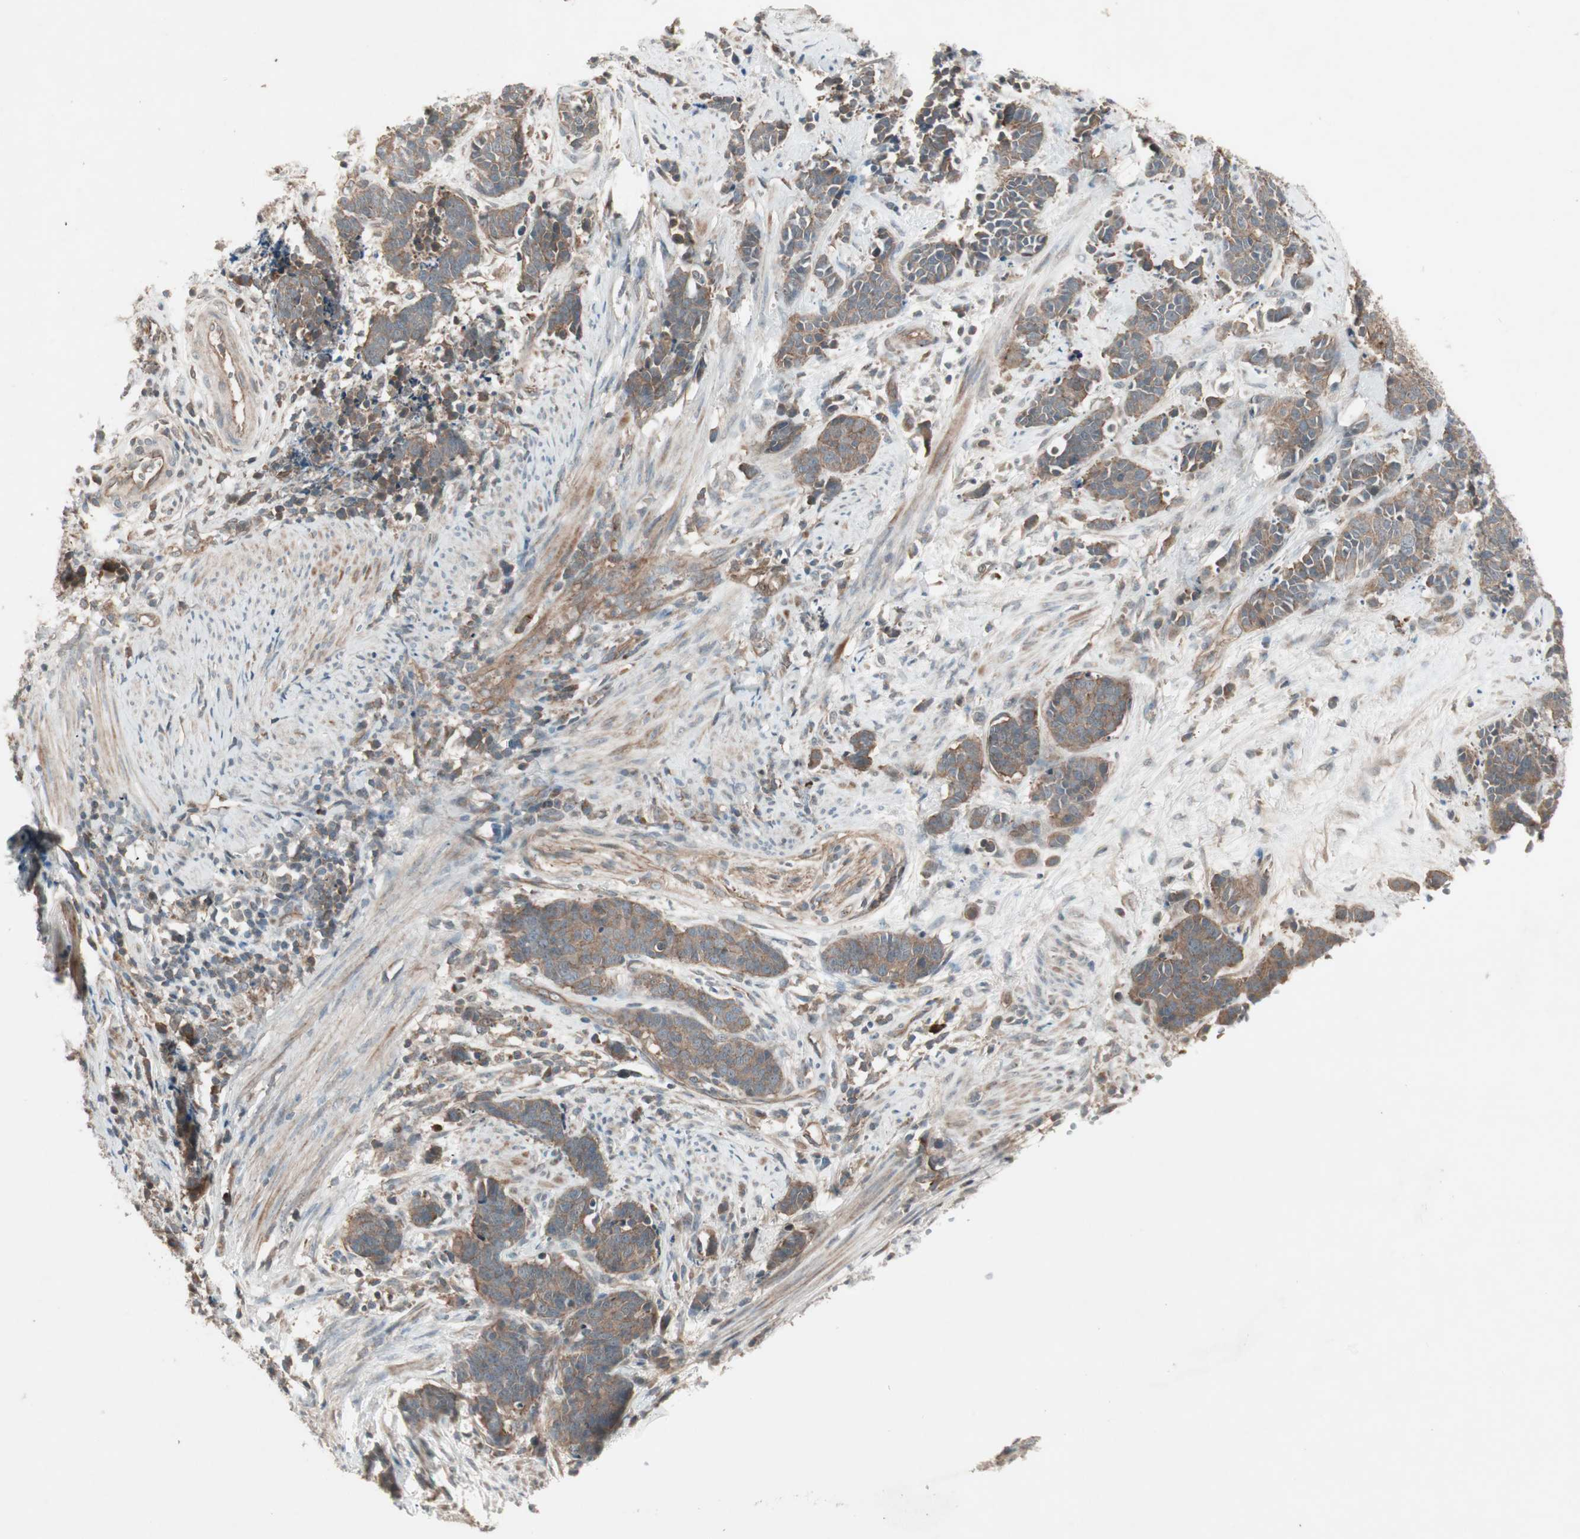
{"staining": {"intensity": "moderate", "quantity": "25%-75%", "location": "cytoplasmic/membranous"}, "tissue": "cervical cancer", "cell_type": "Tumor cells", "image_type": "cancer", "snomed": [{"axis": "morphology", "description": "Squamous cell carcinoma, NOS"}, {"axis": "topography", "description": "Cervix"}], "caption": "This is an image of IHC staining of cervical cancer (squamous cell carcinoma), which shows moderate expression in the cytoplasmic/membranous of tumor cells.", "gene": "TFPI", "patient": {"sex": "female", "age": 35}}